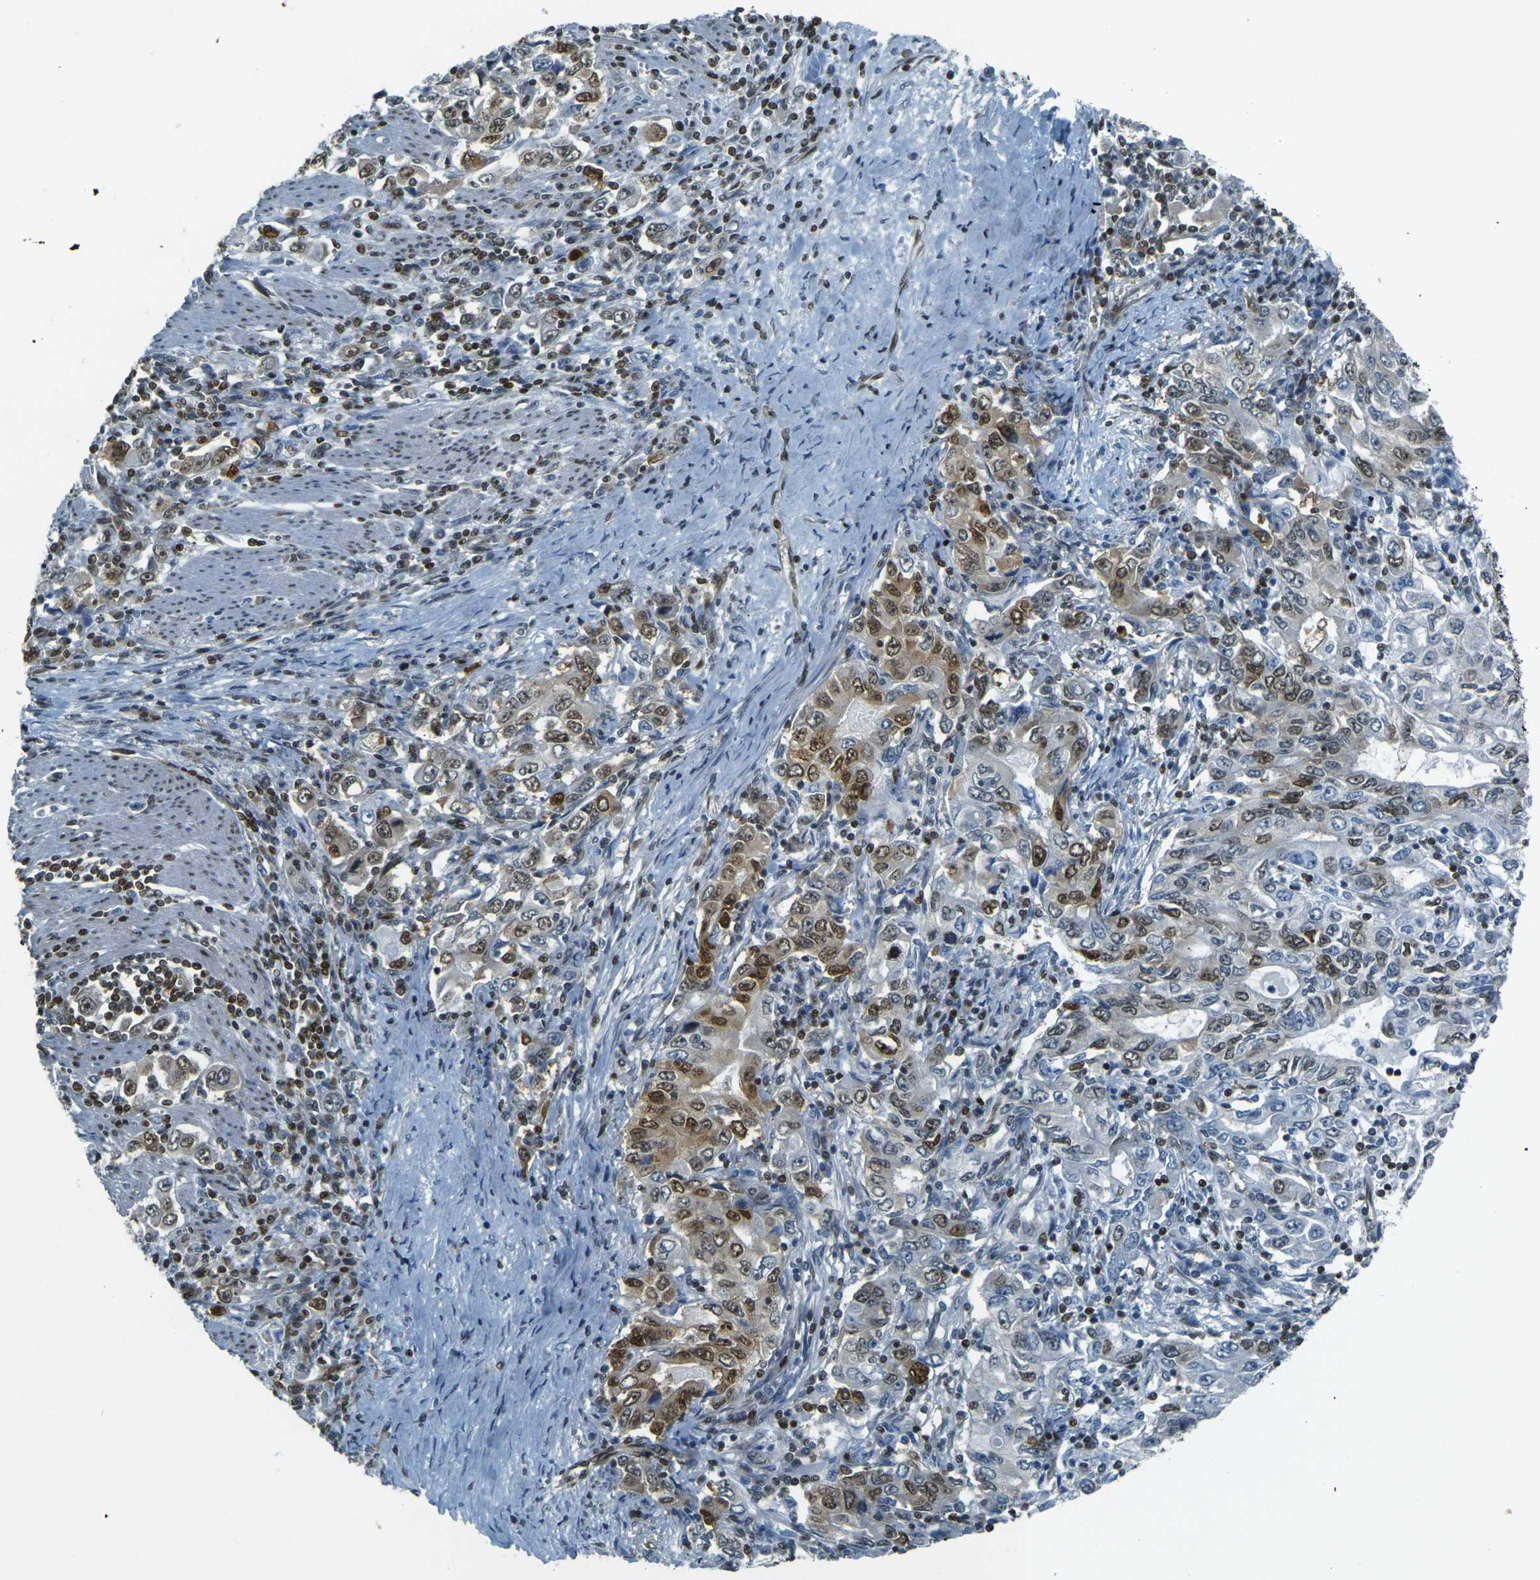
{"staining": {"intensity": "strong", "quantity": ">75%", "location": "nuclear"}, "tissue": "stomach cancer", "cell_type": "Tumor cells", "image_type": "cancer", "snomed": [{"axis": "morphology", "description": "Adenocarcinoma, NOS"}, {"axis": "topography", "description": "Stomach, lower"}], "caption": "IHC photomicrograph of human stomach cancer (adenocarcinoma) stained for a protein (brown), which shows high levels of strong nuclear positivity in approximately >75% of tumor cells.", "gene": "NHEJ1", "patient": {"sex": "female", "age": 72}}